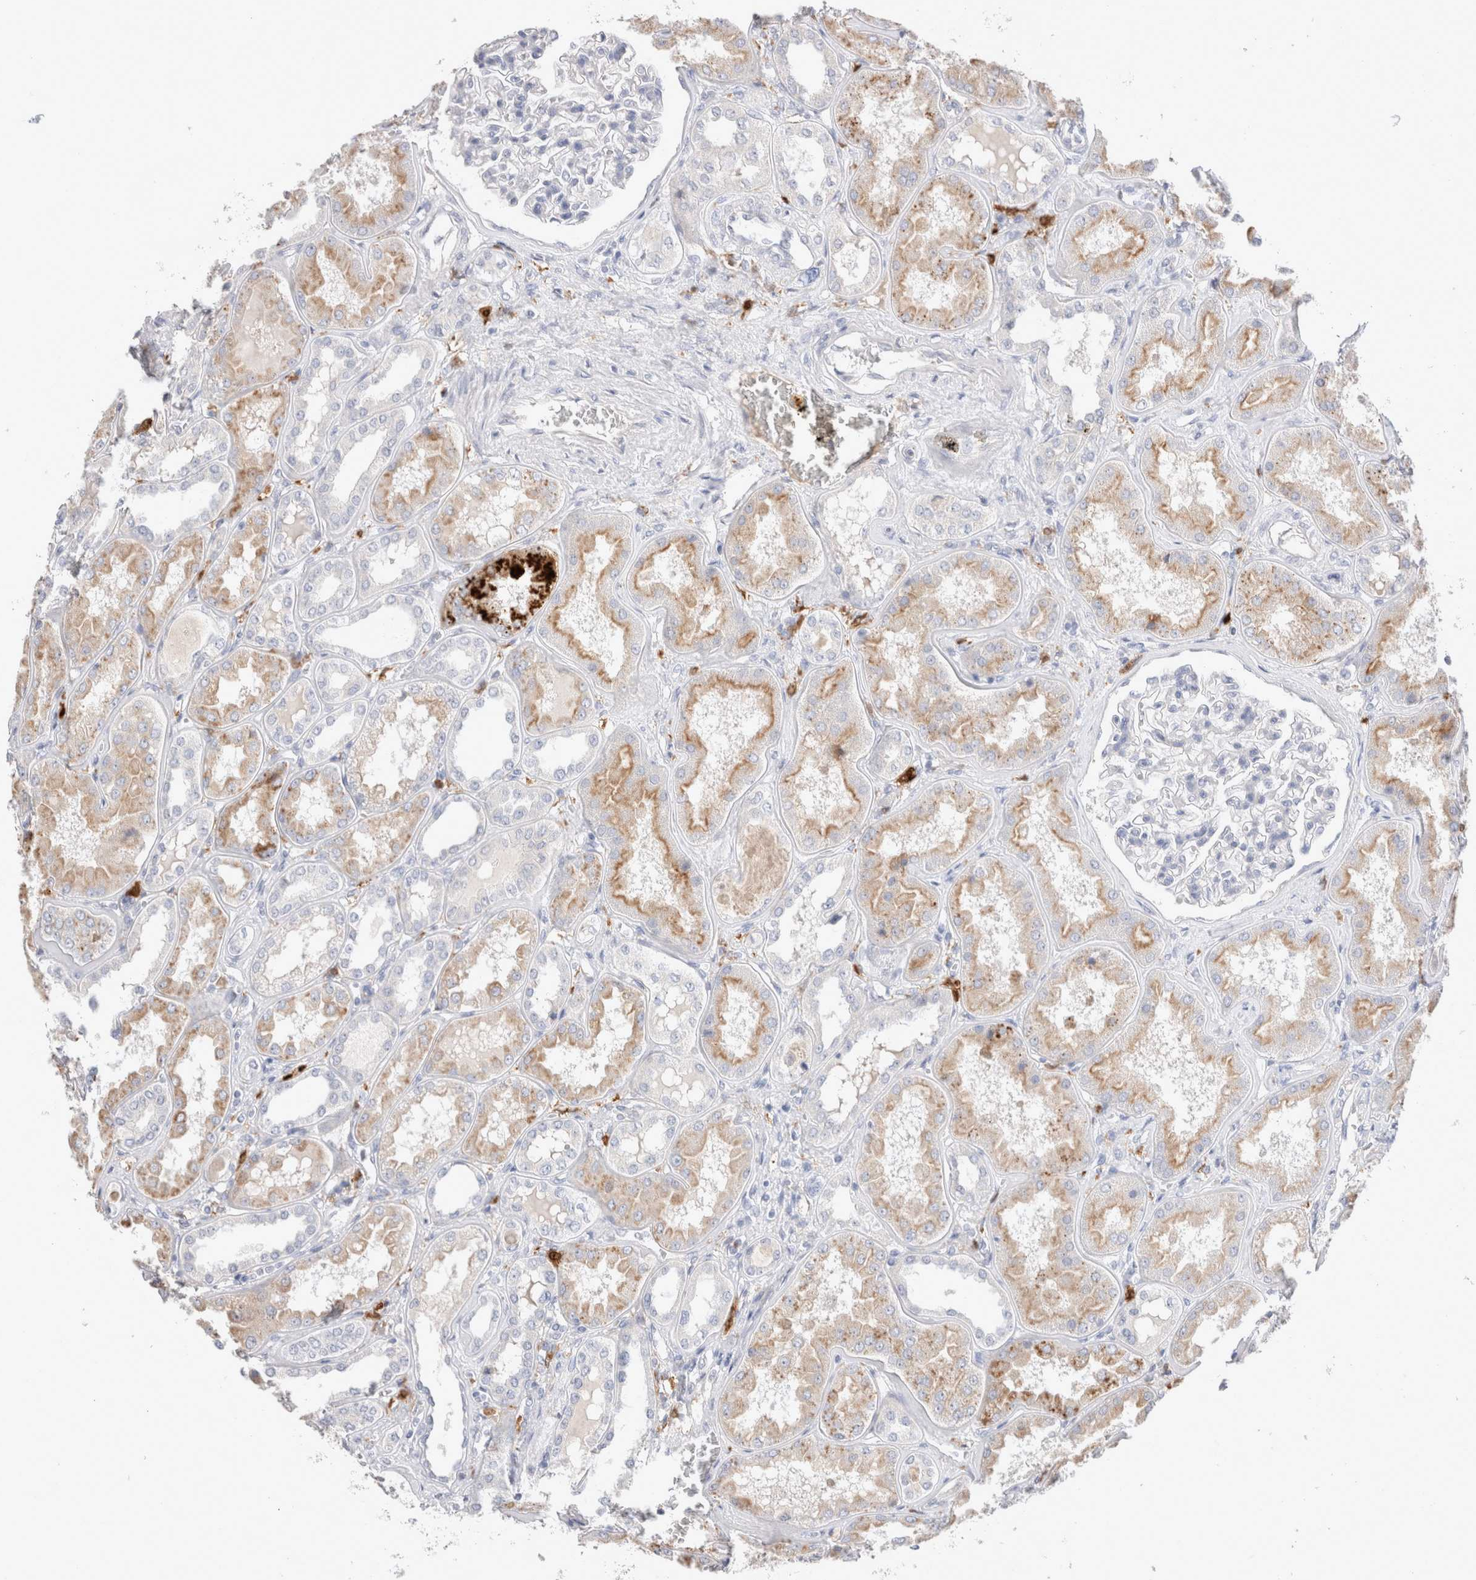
{"staining": {"intensity": "negative", "quantity": "none", "location": "none"}, "tissue": "kidney", "cell_type": "Cells in glomeruli", "image_type": "normal", "snomed": [{"axis": "morphology", "description": "Normal tissue, NOS"}, {"axis": "topography", "description": "Kidney"}], "caption": "A high-resolution micrograph shows immunohistochemistry staining of unremarkable kidney, which demonstrates no significant expression in cells in glomeruli.", "gene": "HPGDS", "patient": {"sex": "female", "age": 56}}